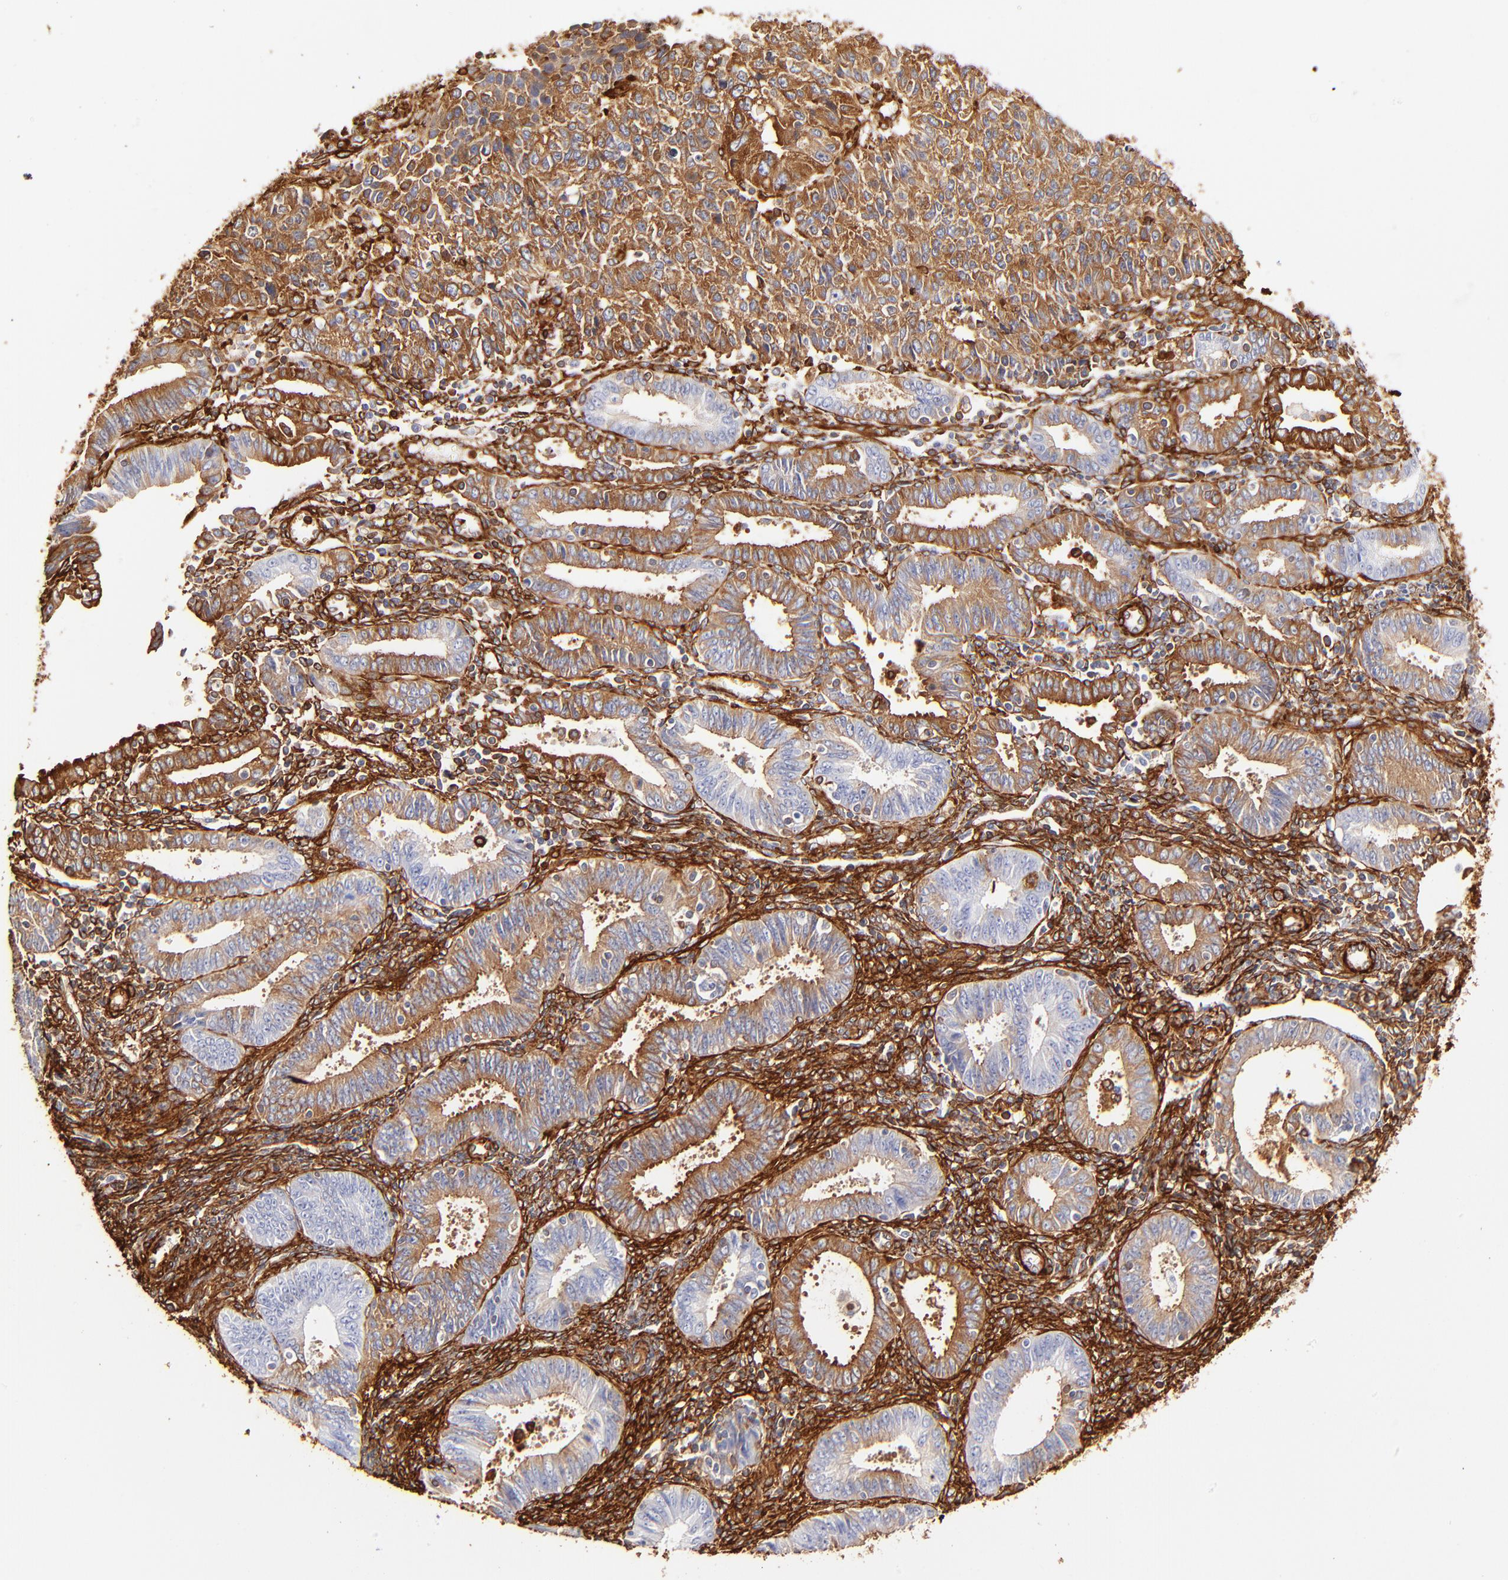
{"staining": {"intensity": "moderate", "quantity": "25%-75%", "location": "cytoplasmic/membranous"}, "tissue": "endometrial cancer", "cell_type": "Tumor cells", "image_type": "cancer", "snomed": [{"axis": "morphology", "description": "Adenocarcinoma, NOS"}, {"axis": "topography", "description": "Endometrium"}], "caption": "This image displays immunohistochemistry staining of adenocarcinoma (endometrial), with medium moderate cytoplasmic/membranous positivity in about 25%-75% of tumor cells.", "gene": "FLNA", "patient": {"sex": "female", "age": 42}}